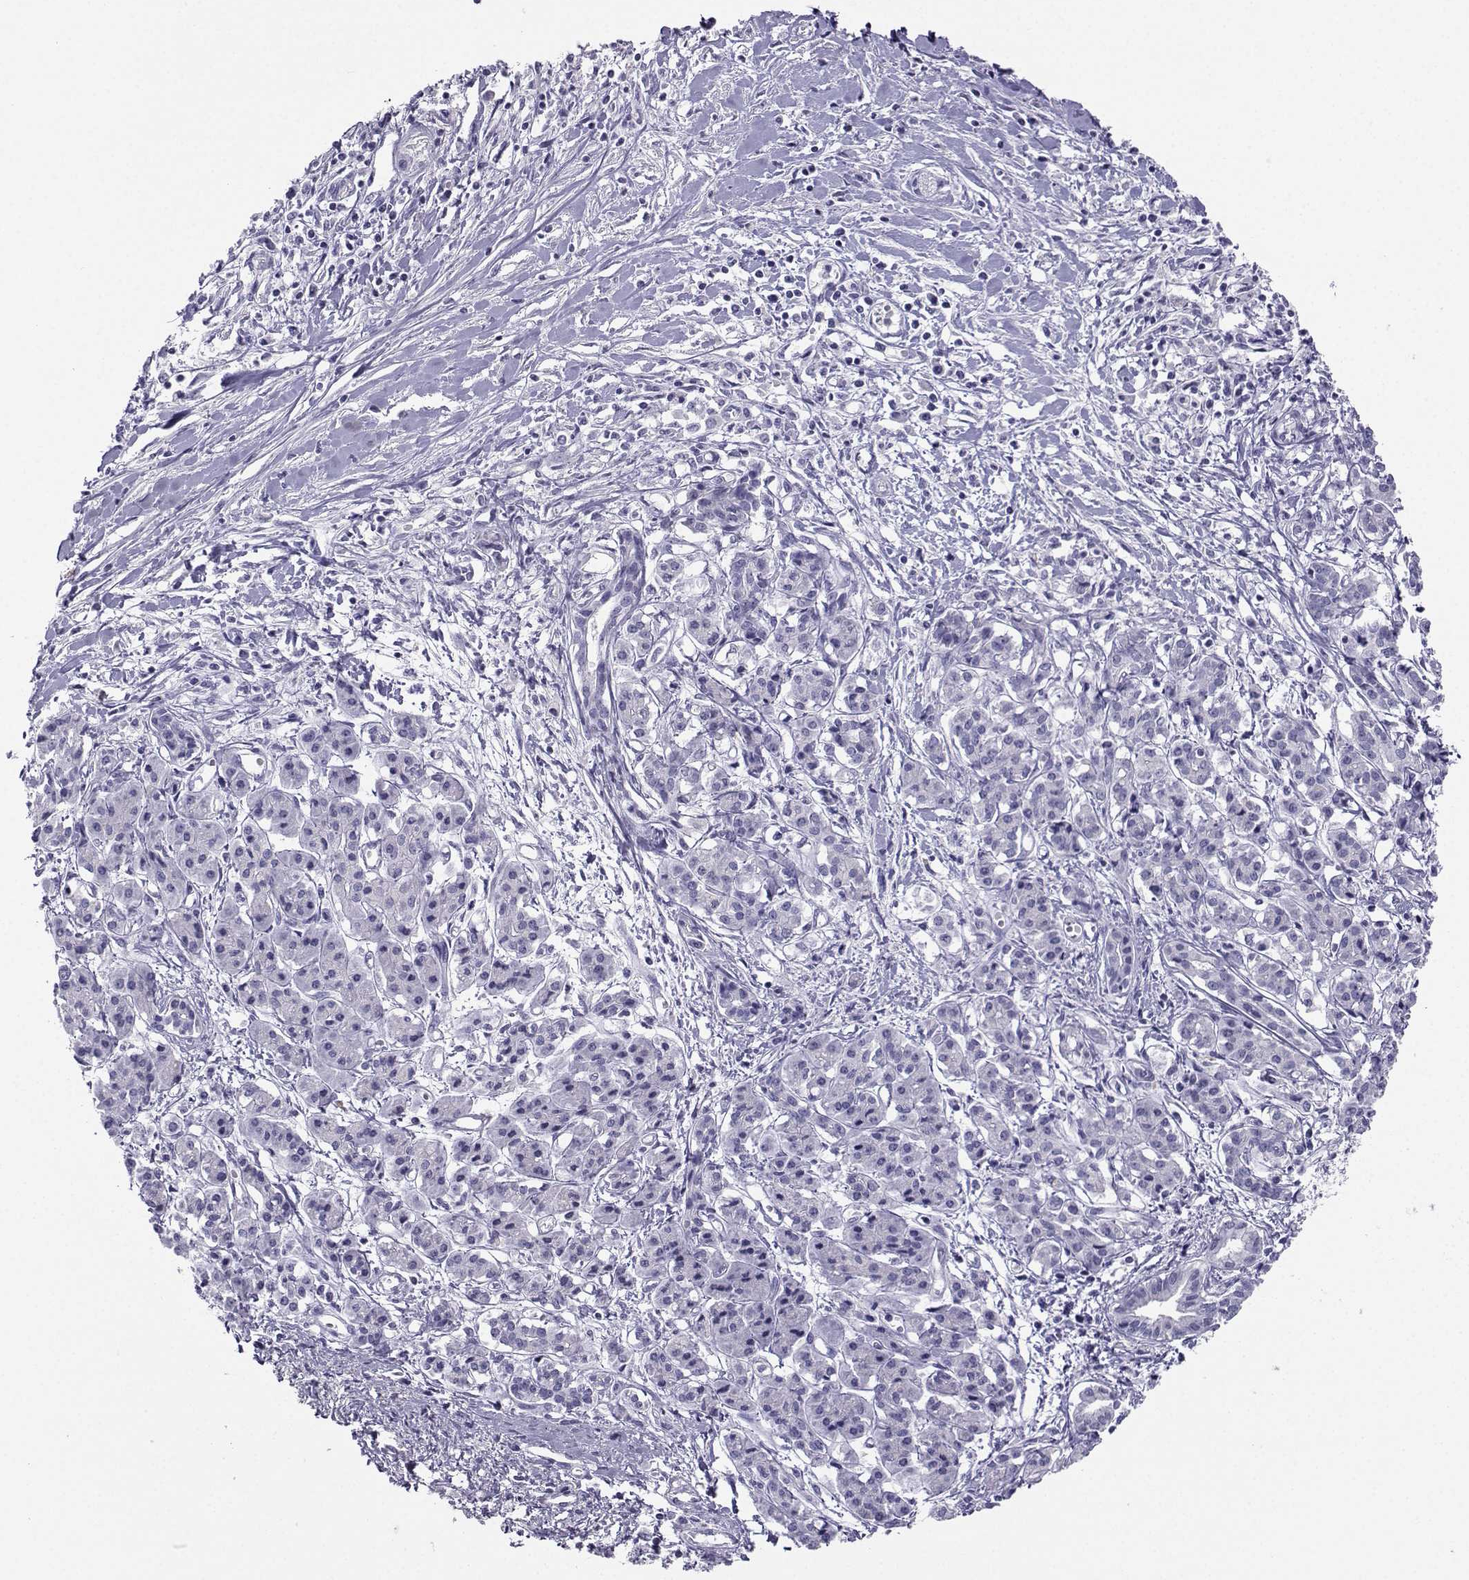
{"staining": {"intensity": "negative", "quantity": "none", "location": "none"}, "tissue": "pancreatic cancer", "cell_type": "Tumor cells", "image_type": "cancer", "snomed": [{"axis": "morphology", "description": "Adenocarcinoma, NOS"}, {"axis": "topography", "description": "Pancreas"}], "caption": "The histopathology image reveals no significant expression in tumor cells of pancreatic adenocarcinoma.", "gene": "FBXO24", "patient": {"sex": "male", "age": 48}}